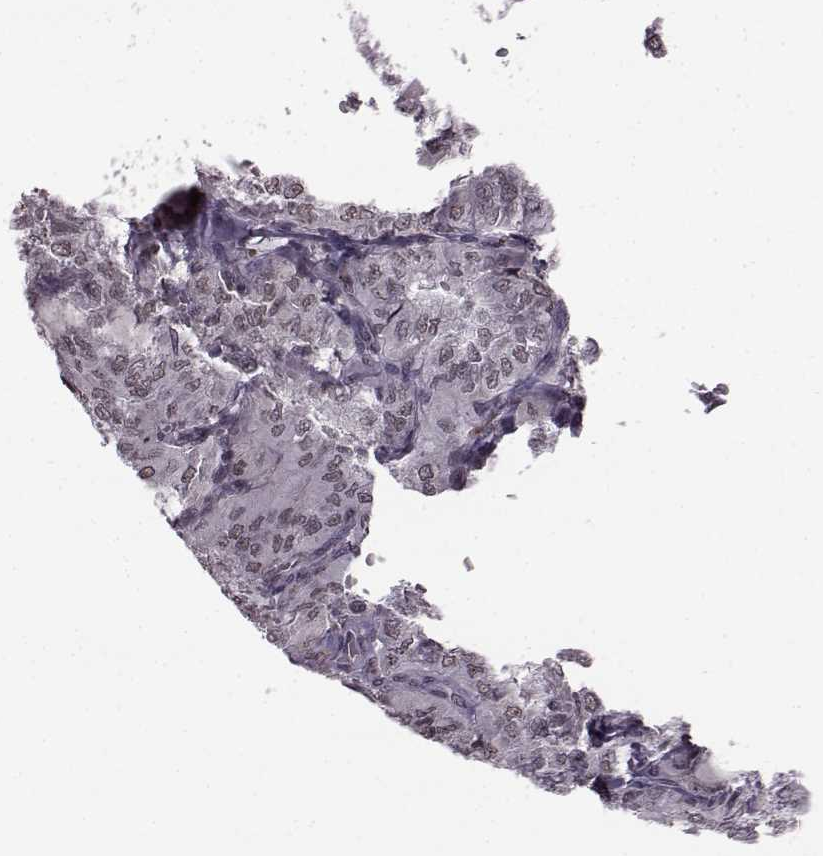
{"staining": {"intensity": "negative", "quantity": "none", "location": "none"}, "tissue": "thyroid cancer", "cell_type": "Tumor cells", "image_type": "cancer", "snomed": [{"axis": "morphology", "description": "Papillary adenocarcinoma, NOS"}, {"axis": "topography", "description": "Thyroid gland"}], "caption": "This is a histopathology image of immunohistochemistry staining of papillary adenocarcinoma (thyroid), which shows no positivity in tumor cells.", "gene": "SLC28A2", "patient": {"sex": "male", "age": 20}}